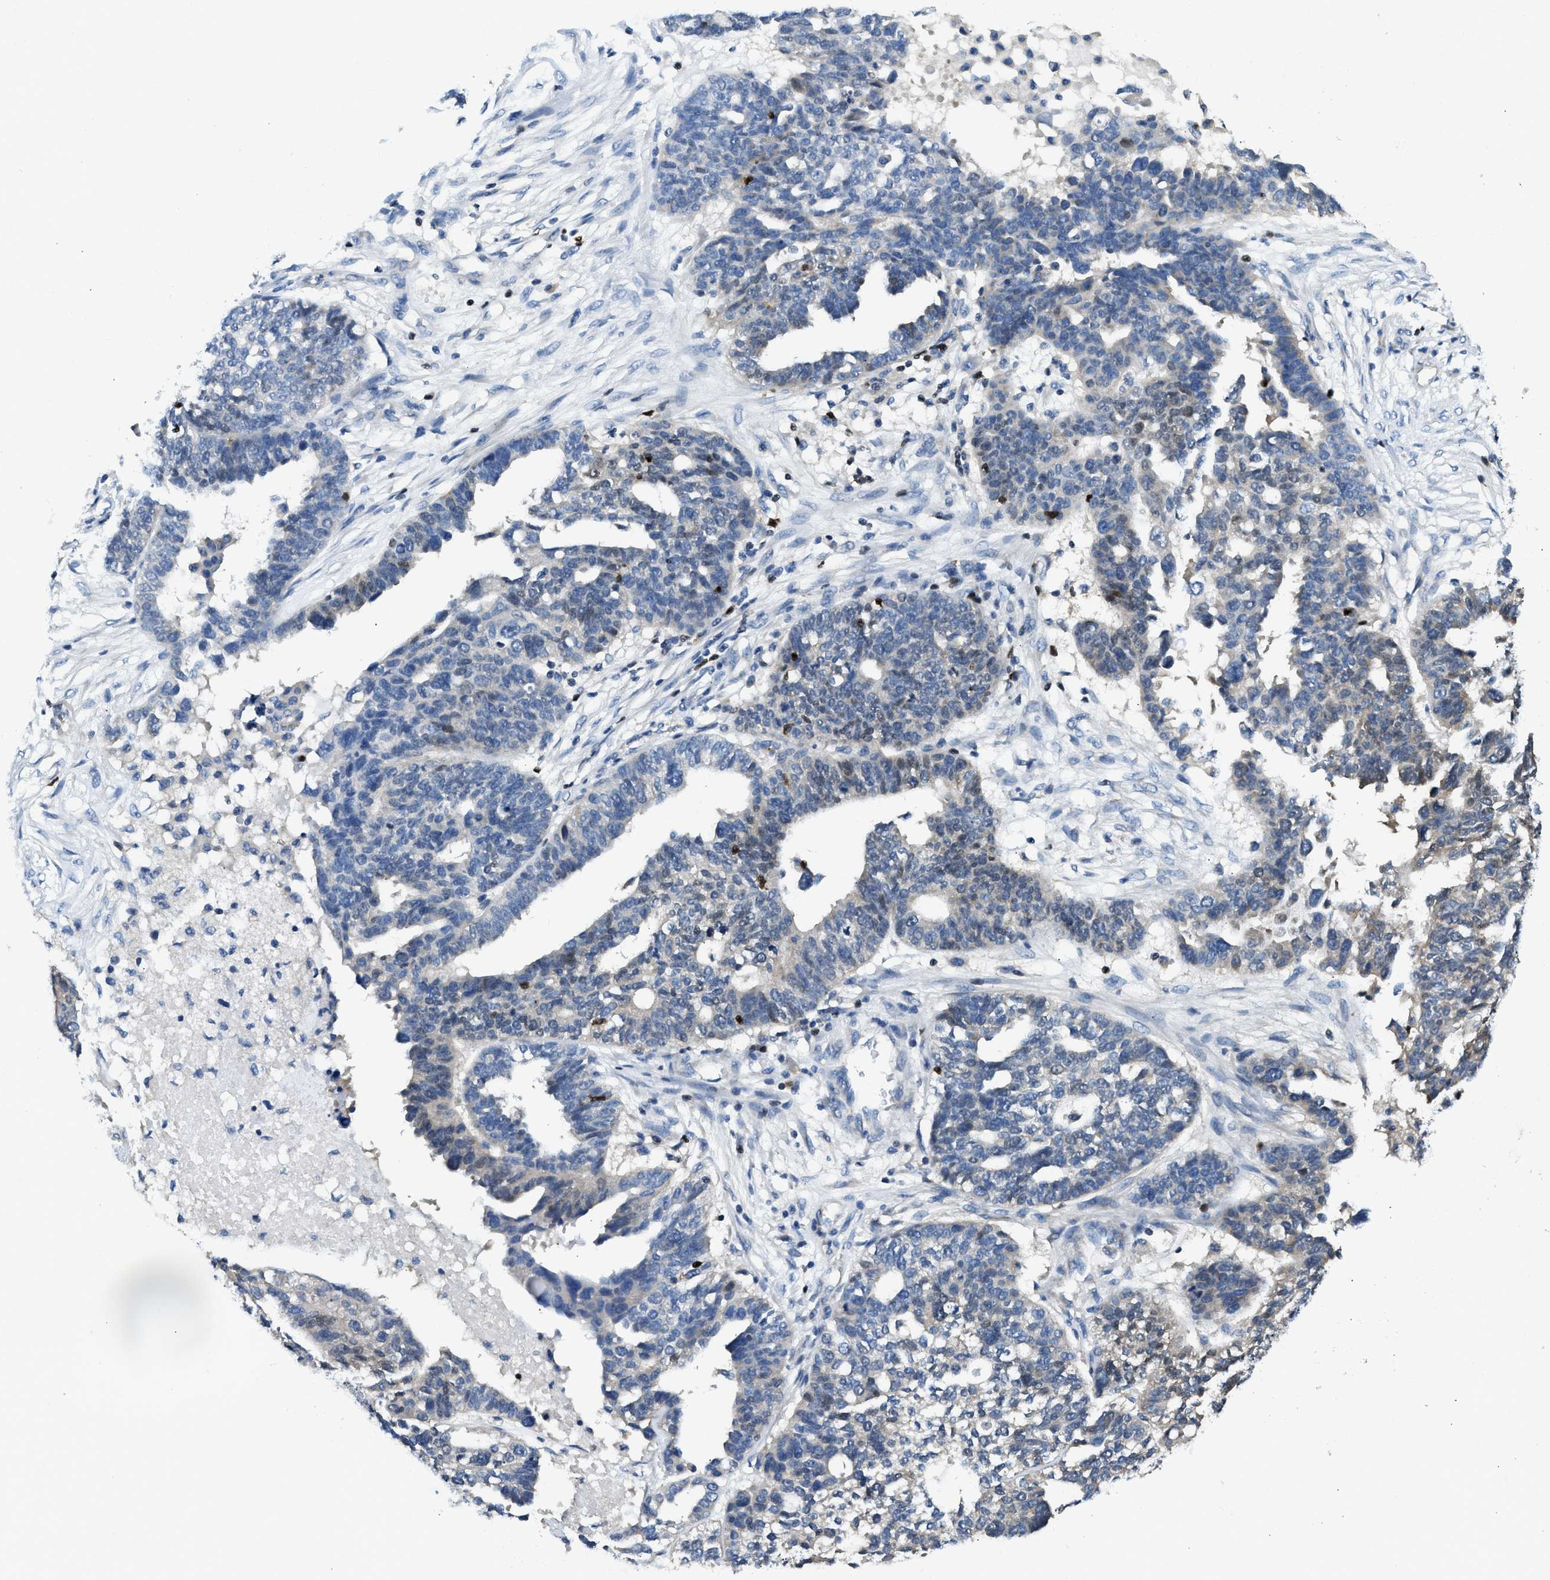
{"staining": {"intensity": "weak", "quantity": "<25%", "location": "cytoplasmic/membranous"}, "tissue": "ovarian cancer", "cell_type": "Tumor cells", "image_type": "cancer", "snomed": [{"axis": "morphology", "description": "Cystadenocarcinoma, serous, NOS"}, {"axis": "topography", "description": "Ovary"}], "caption": "Tumor cells show no significant protein expression in ovarian cancer (serous cystadenocarcinoma).", "gene": "TOX", "patient": {"sex": "female", "age": 59}}